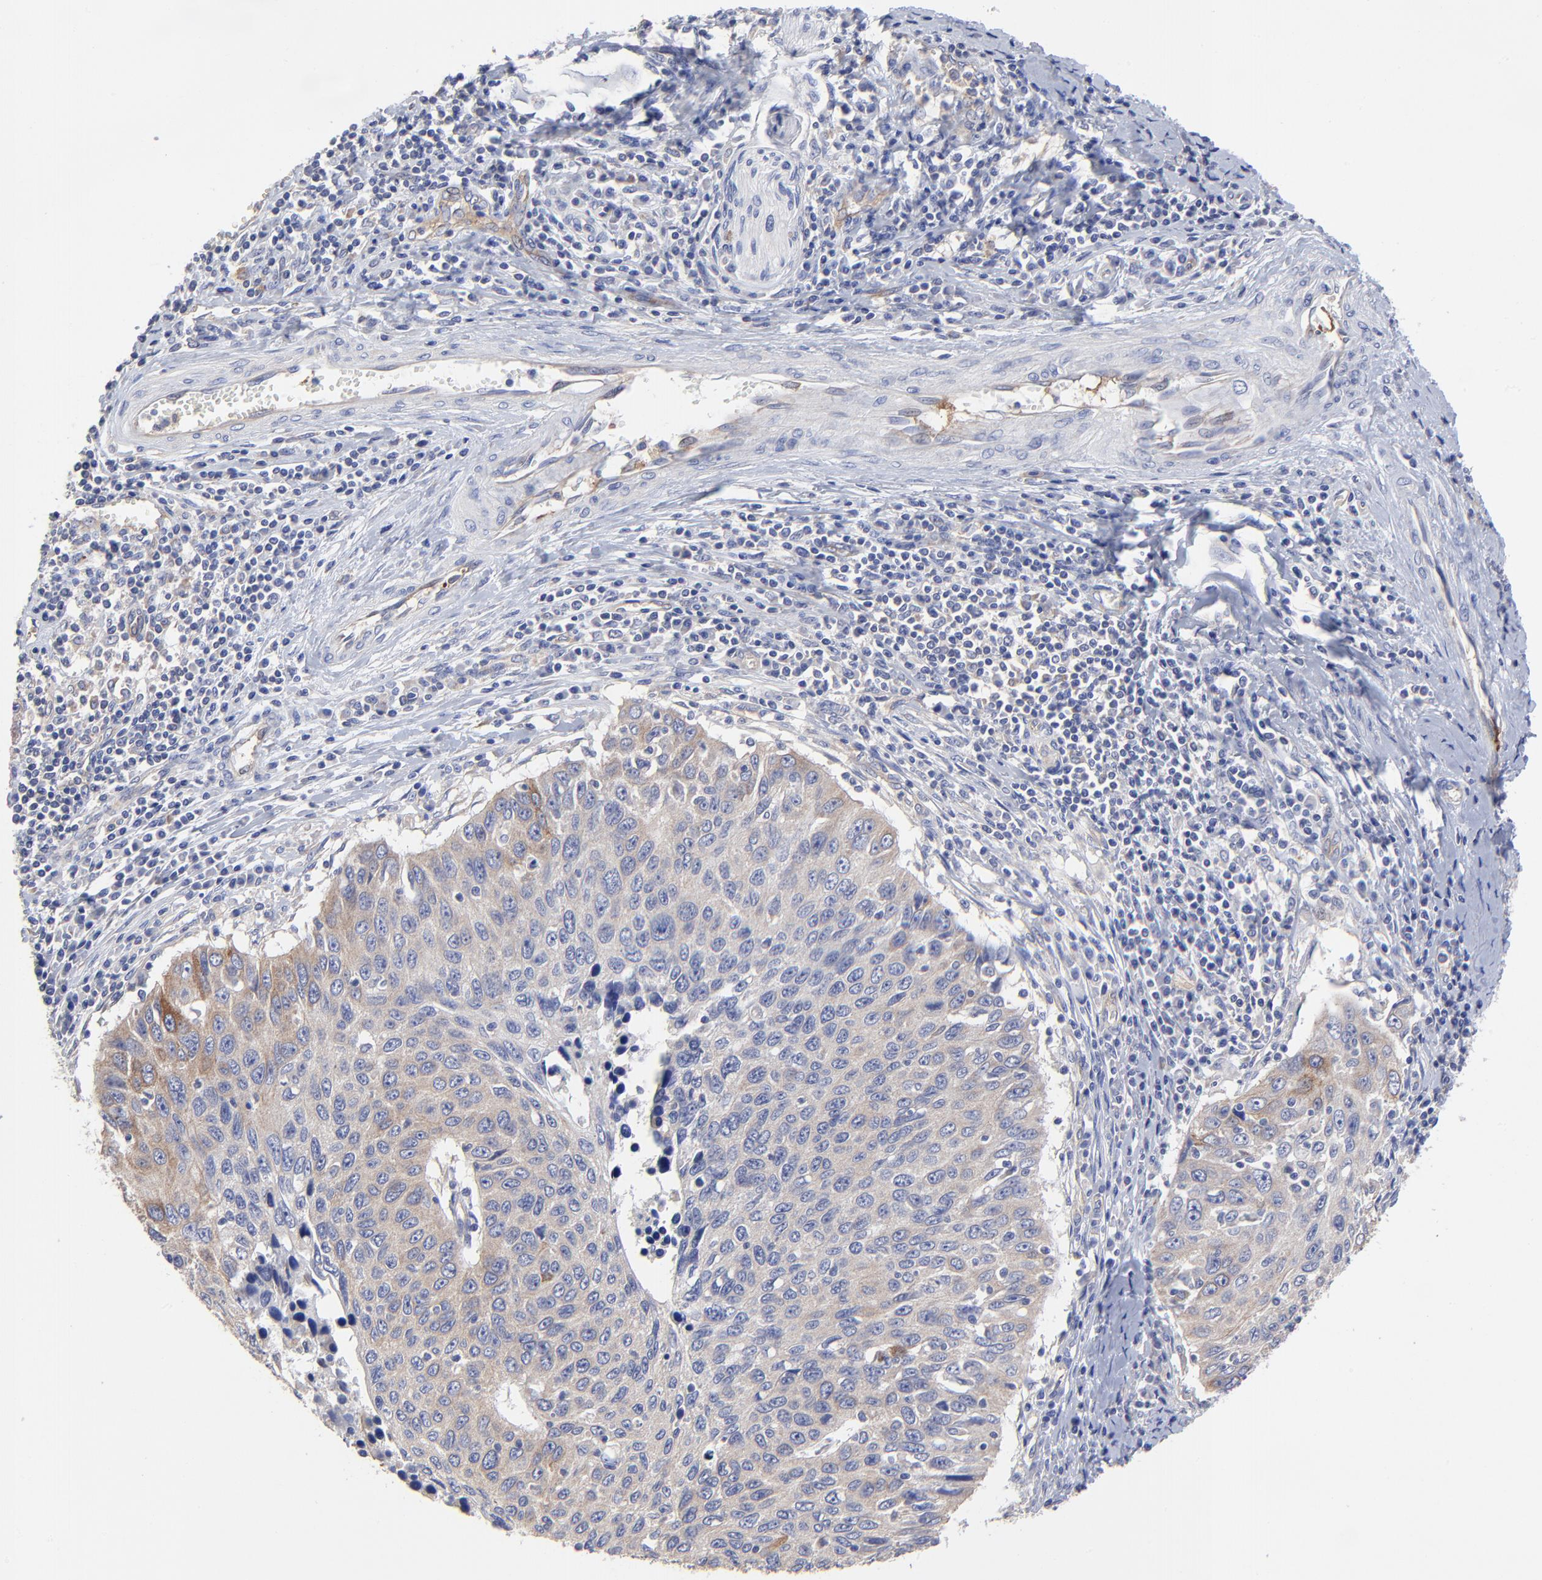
{"staining": {"intensity": "weak", "quantity": "<25%", "location": "cytoplasmic/membranous"}, "tissue": "cervical cancer", "cell_type": "Tumor cells", "image_type": "cancer", "snomed": [{"axis": "morphology", "description": "Squamous cell carcinoma, NOS"}, {"axis": "topography", "description": "Cervix"}], "caption": "Human cervical squamous cell carcinoma stained for a protein using immunohistochemistry (IHC) reveals no staining in tumor cells.", "gene": "SULF2", "patient": {"sex": "female", "age": 53}}